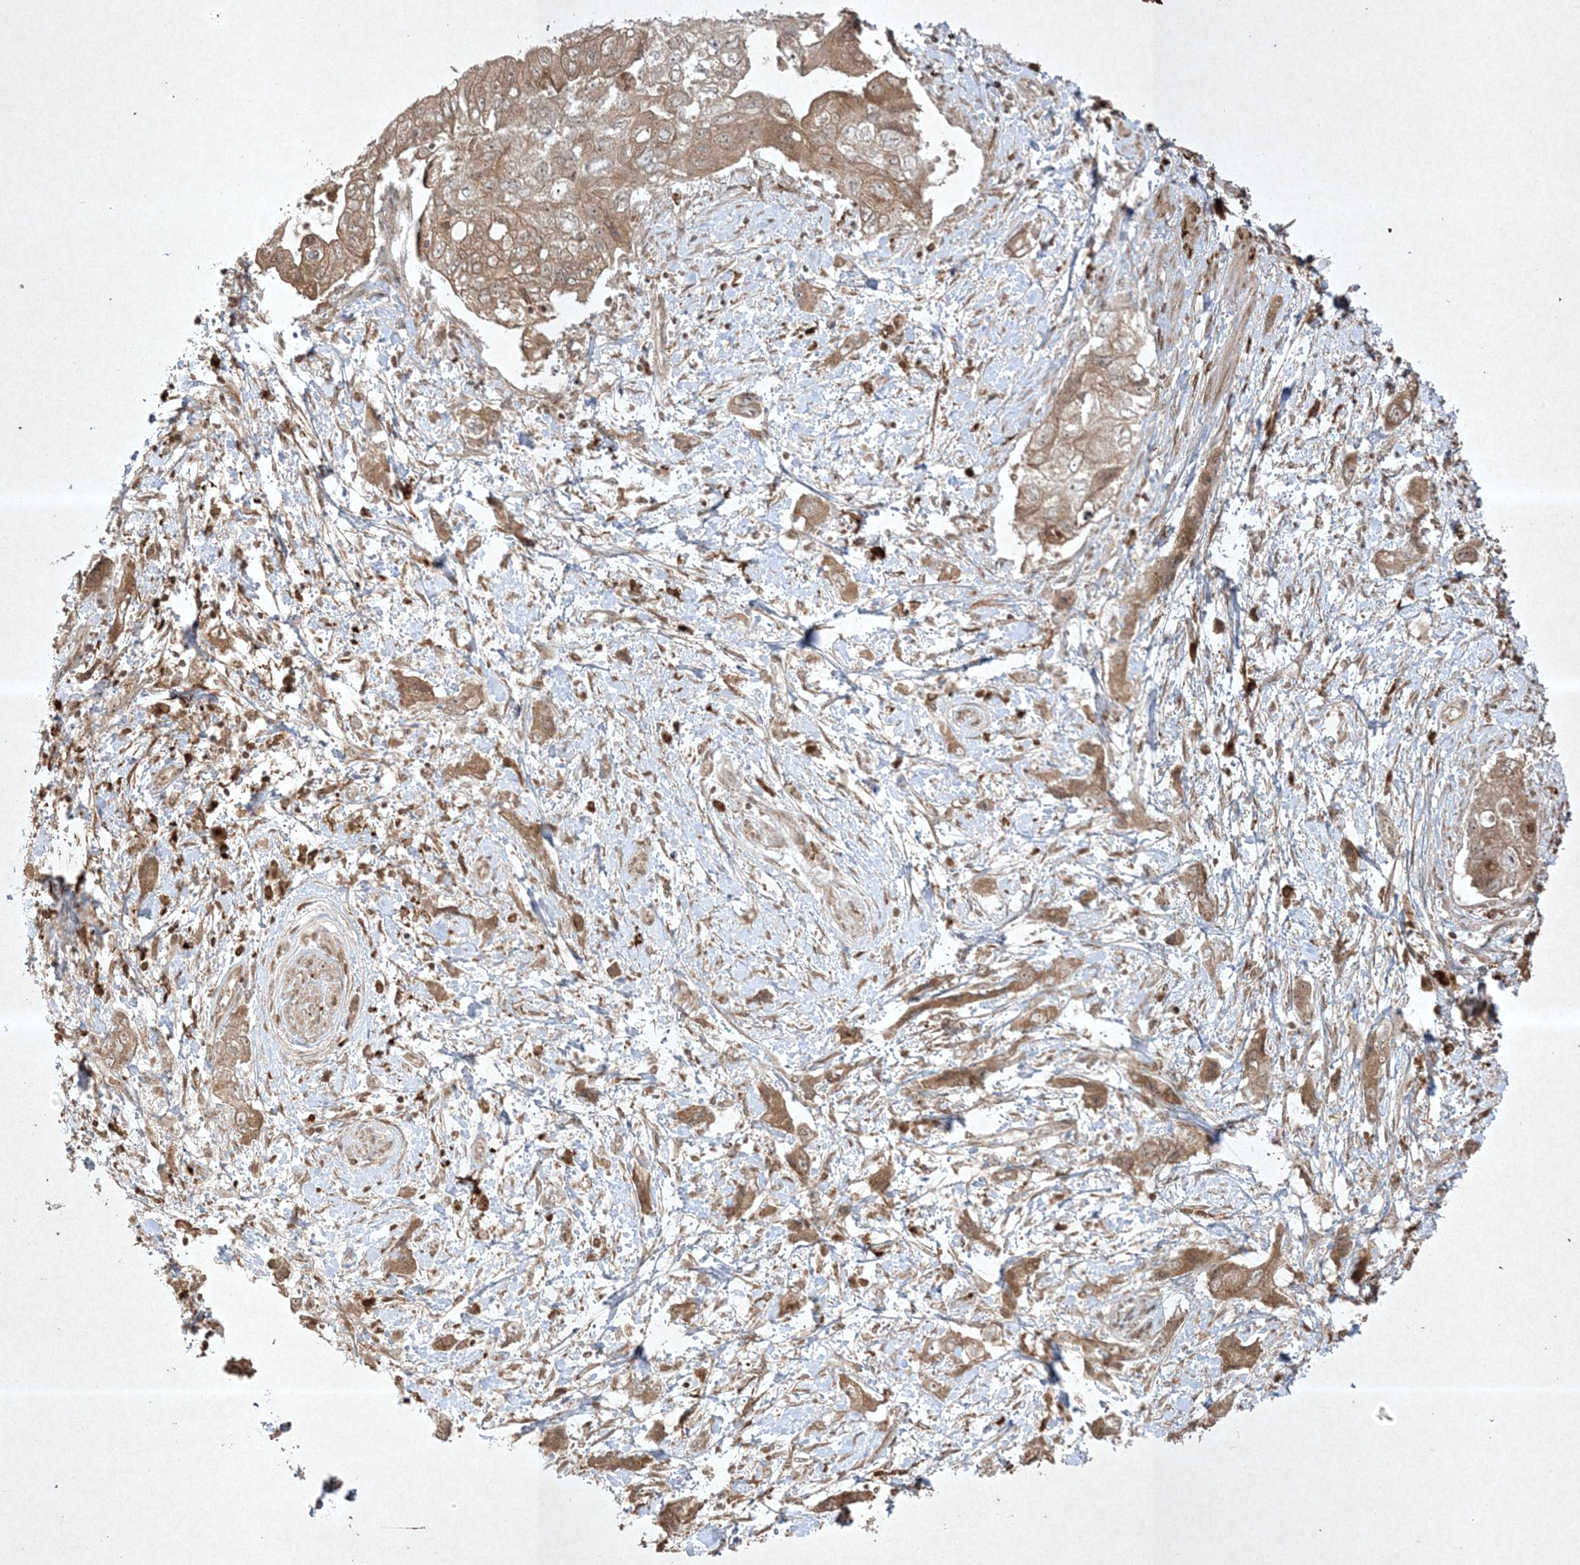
{"staining": {"intensity": "moderate", "quantity": ">75%", "location": "cytoplasmic/membranous"}, "tissue": "pancreatic cancer", "cell_type": "Tumor cells", "image_type": "cancer", "snomed": [{"axis": "morphology", "description": "Adenocarcinoma, NOS"}, {"axis": "topography", "description": "Pancreas"}], "caption": "Immunohistochemical staining of human adenocarcinoma (pancreatic) exhibits moderate cytoplasmic/membranous protein expression in approximately >75% of tumor cells.", "gene": "PTK6", "patient": {"sex": "female", "age": 73}}